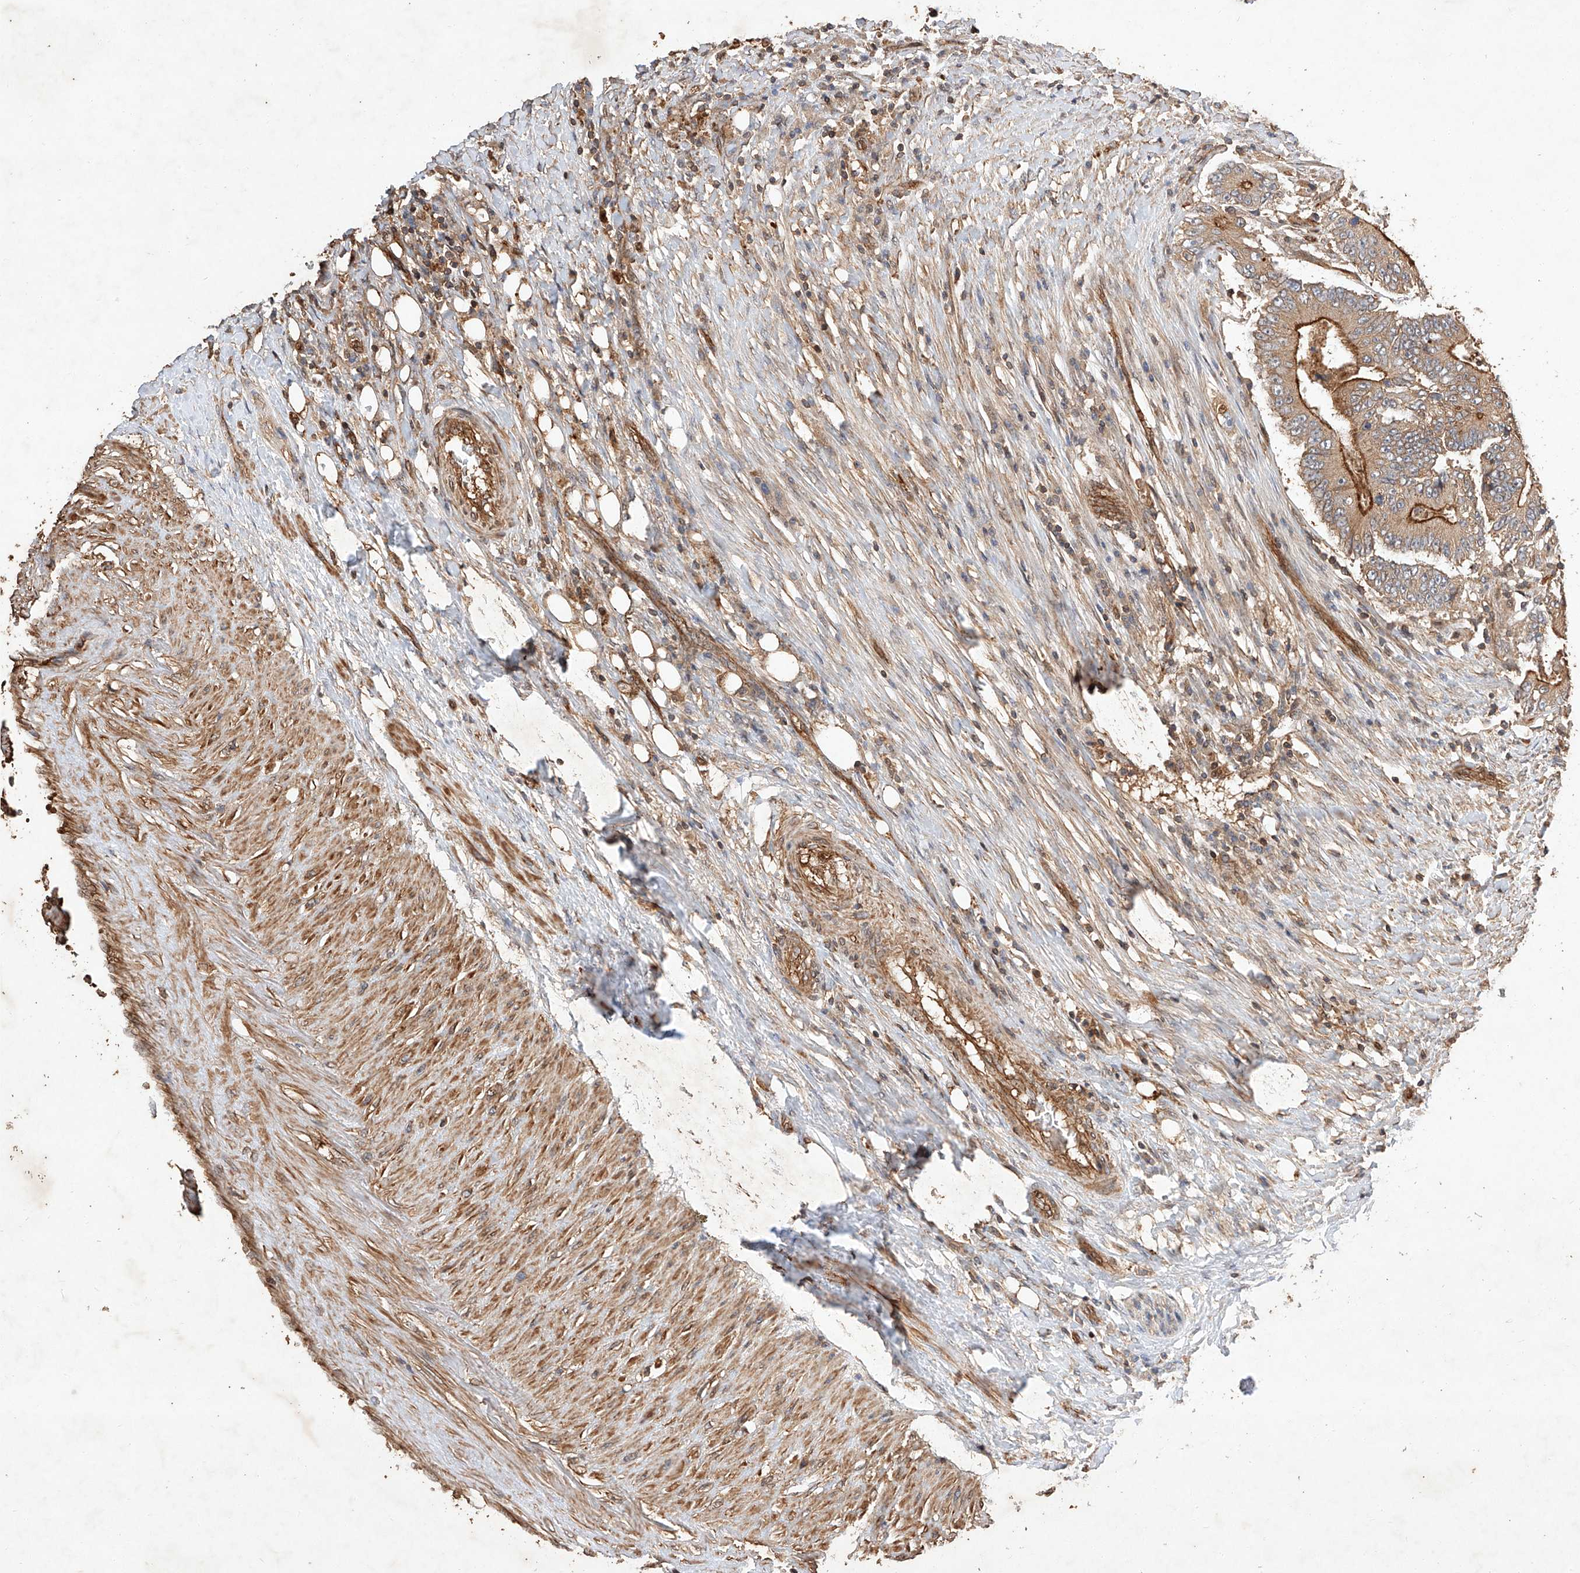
{"staining": {"intensity": "strong", "quantity": "25%-75%", "location": "cytoplasmic/membranous"}, "tissue": "colorectal cancer", "cell_type": "Tumor cells", "image_type": "cancer", "snomed": [{"axis": "morphology", "description": "Adenocarcinoma, NOS"}, {"axis": "topography", "description": "Colon"}], "caption": "Immunohistochemical staining of human adenocarcinoma (colorectal) shows high levels of strong cytoplasmic/membranous protein staining in about 25%-75% of tumor cells.", "gene": "GHDC", "patient": {"sex": "male", "age": 83}}